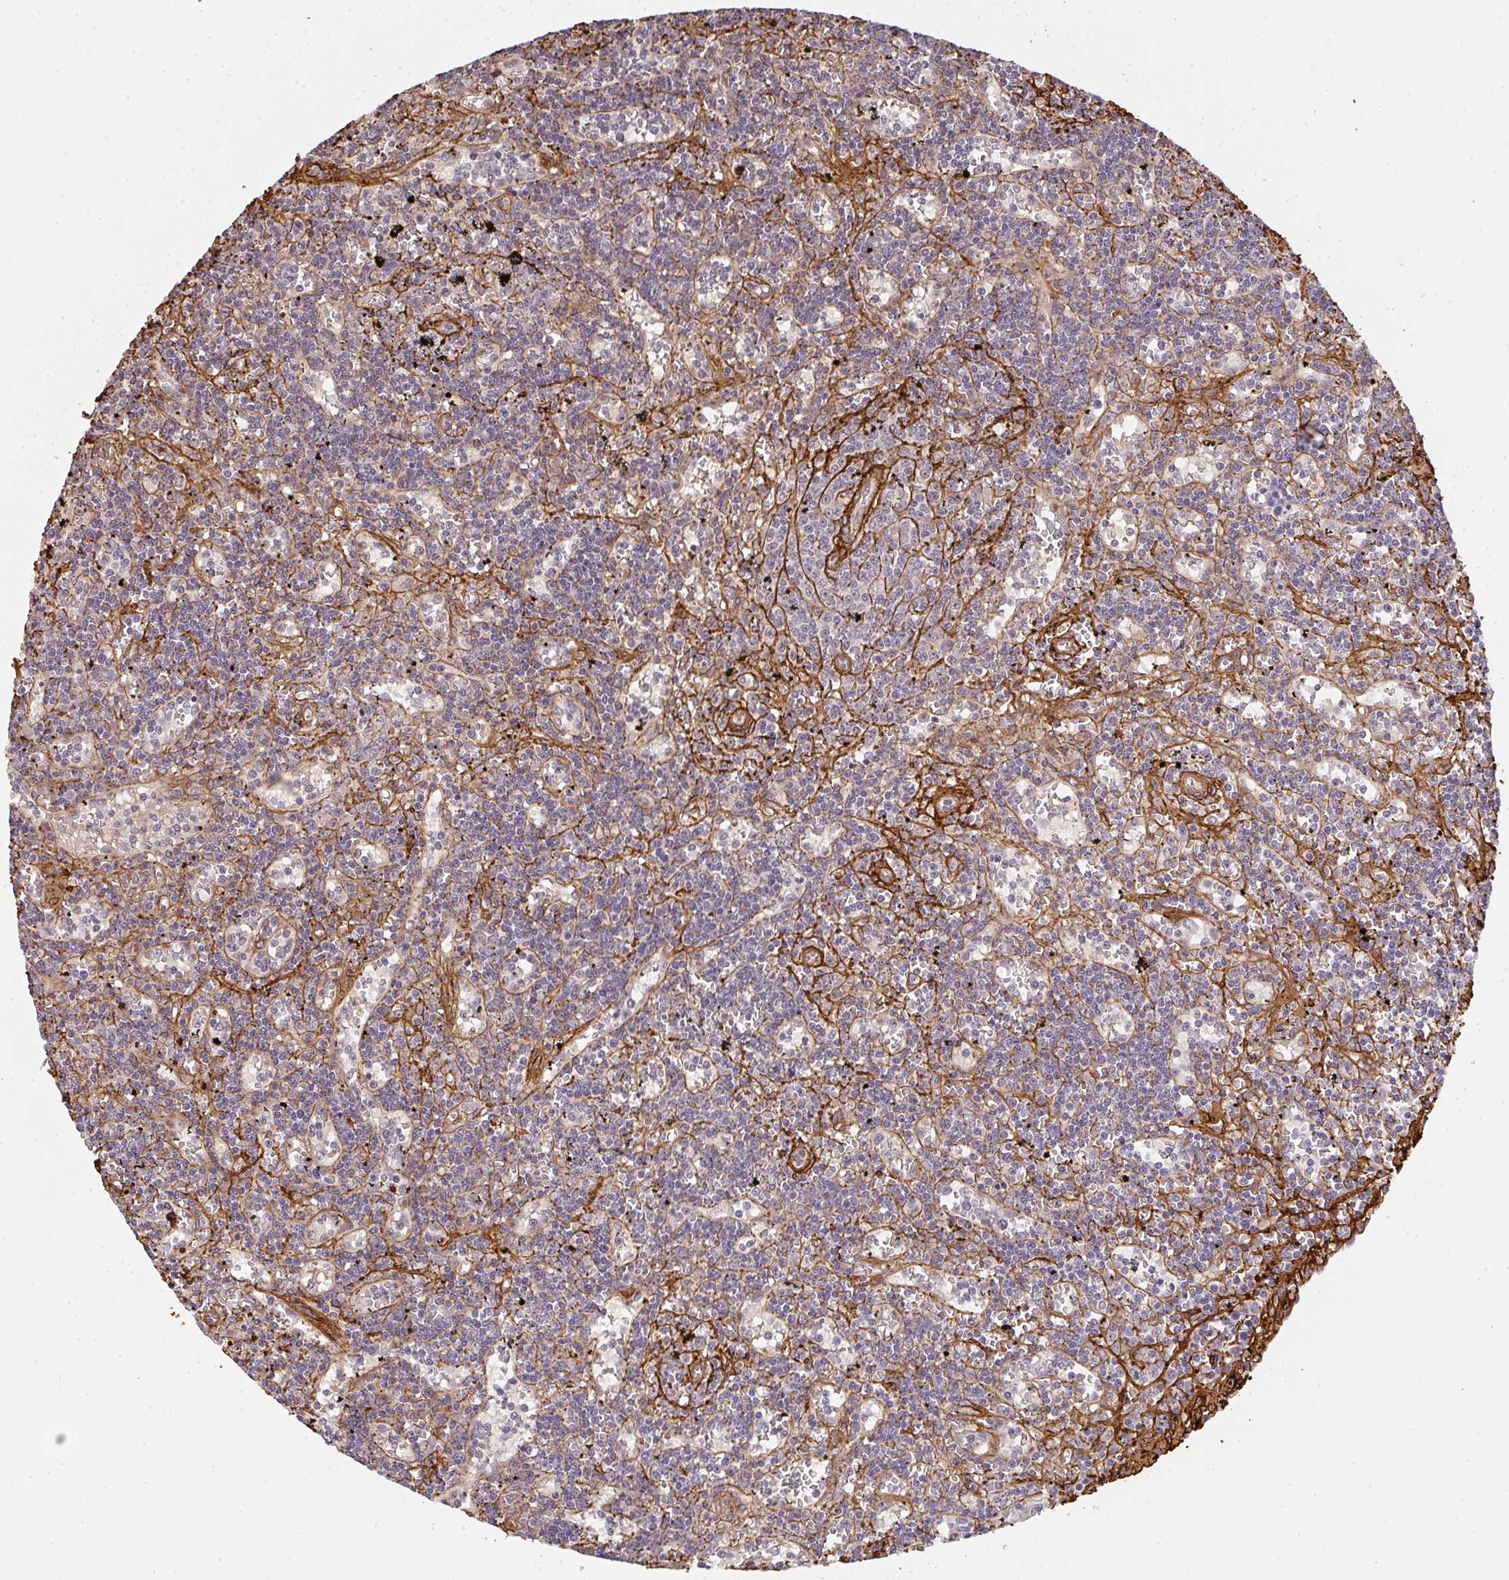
{"staining": {"intensity": "negative", "quantity": "none", "location": "none"}, "tissue": "lymphoma", "cell_type": "Tumor cells", "image_type": "cancer", "snomed": [{"axis": "morphology", "description": "Malignant lymphoma, non-Hodgkin's type, Low grade"}, {"axis": "topography", "description": "Spleen"}], "caption": "Malignant lymphoma, non-Hodgkin's type (low-grade) was stained to show a protein in brown. There is no significant staining in tumor cells. Nuclei are stained in blue.", "gene": "COL3A1", "patient": {"sex": "male", "age": 60}}